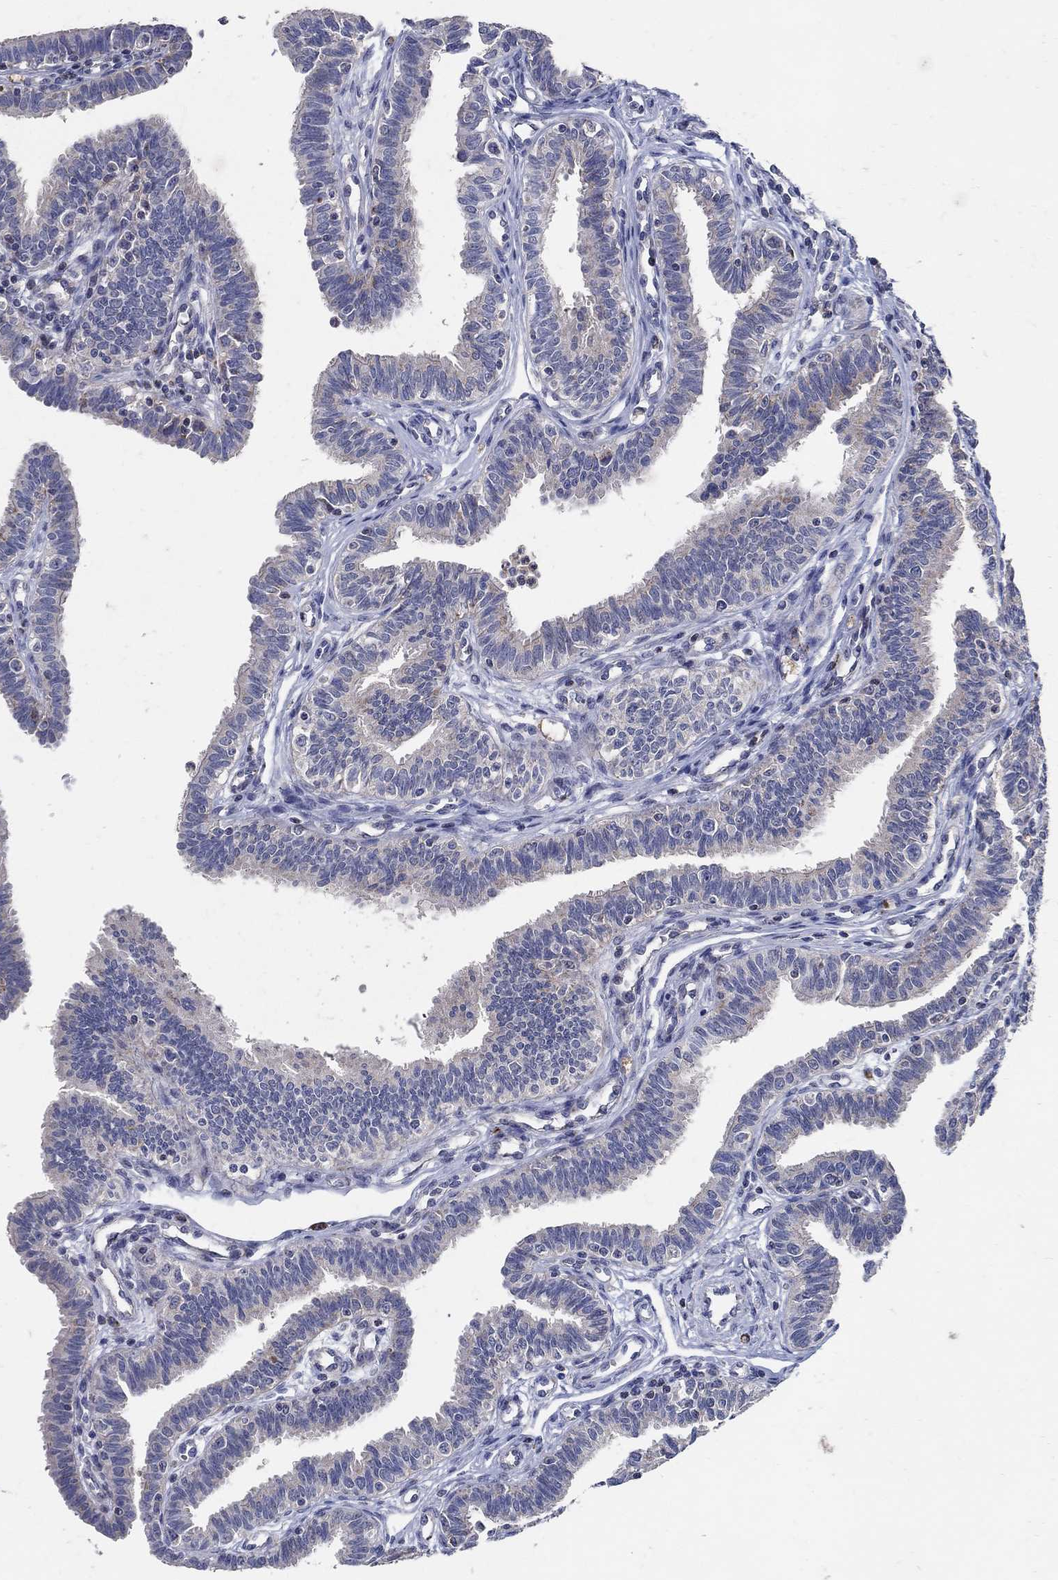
{"staining": {"intensity": "strong", "quantity": "<25%", "location": "cytoplasmic/membranous"}, "tissue": "fallopian tube", "cell_type": "Glandular cells", "image_type": "normal", "snomed": [{"axis": "morphology", "description": "Normal tissue, NOS"}, {"axis": "topography", "description": "Fallopian tube"}], "caption": "Immunohistochemical staining of benign fallopian tube shows strong cytoplasmic/membranous protein expression in approximately <25% of glandular cells.", "gene": "HMX2", "patient": {"sex": "female", "age": 36}}